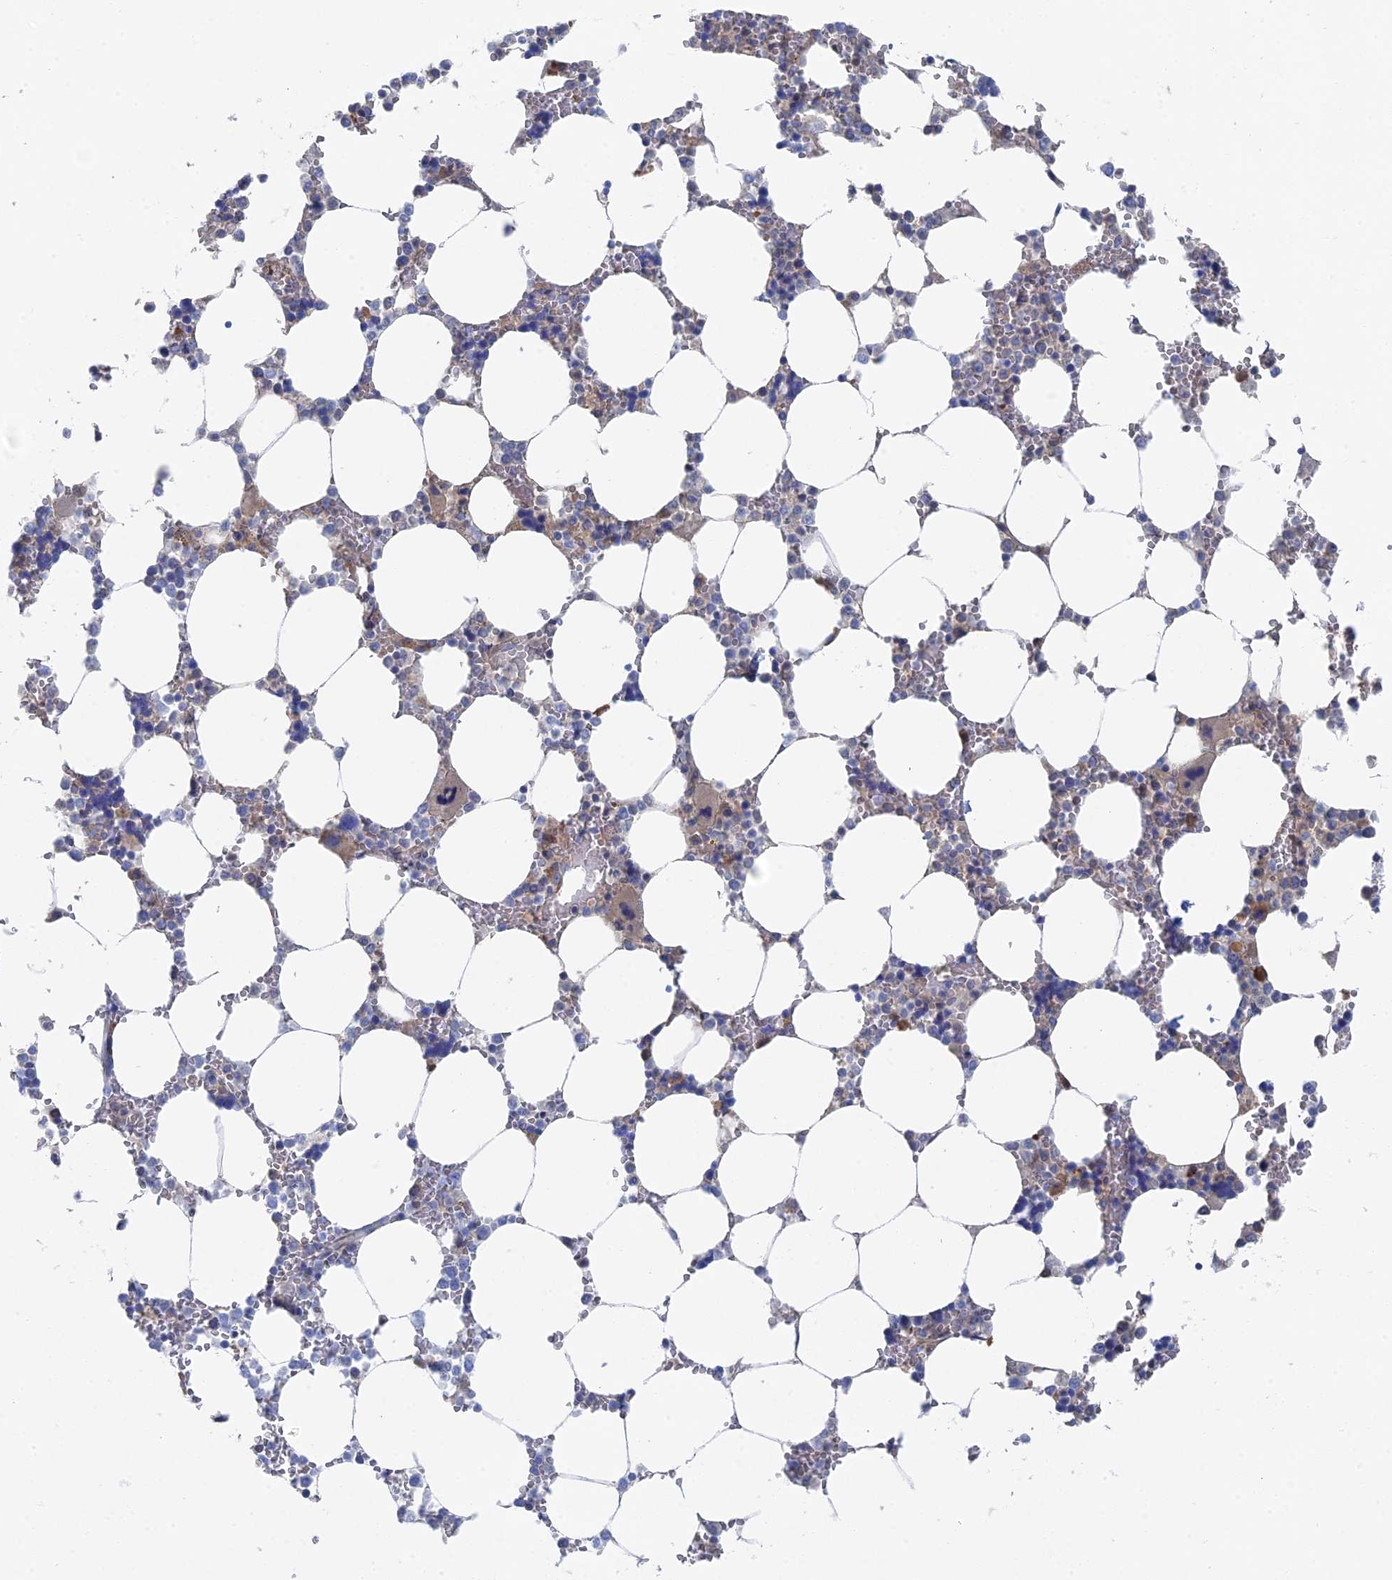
{"staining": {"intensity": "moderate", "quantity": "<25%", "location": "cytoplasmic/membranous"}, "tissue": "bone marrow", "cell_type": "Hematopoietic cells", "image_type": "normal", "snomed": [{"axis": "morphology", "description": "Normal tissue, NOS"}, {"axis": "topography", "description": "Bone marrow"}], "caption": "Immunohistochemical staining of normal bone marrow shows low levels of moderate cytoplasmic/membranous positivity in approximately <25% of hematopoietic cells.", "gene": "IRGQ", "patient": {"sex": "male", "age": 64}}